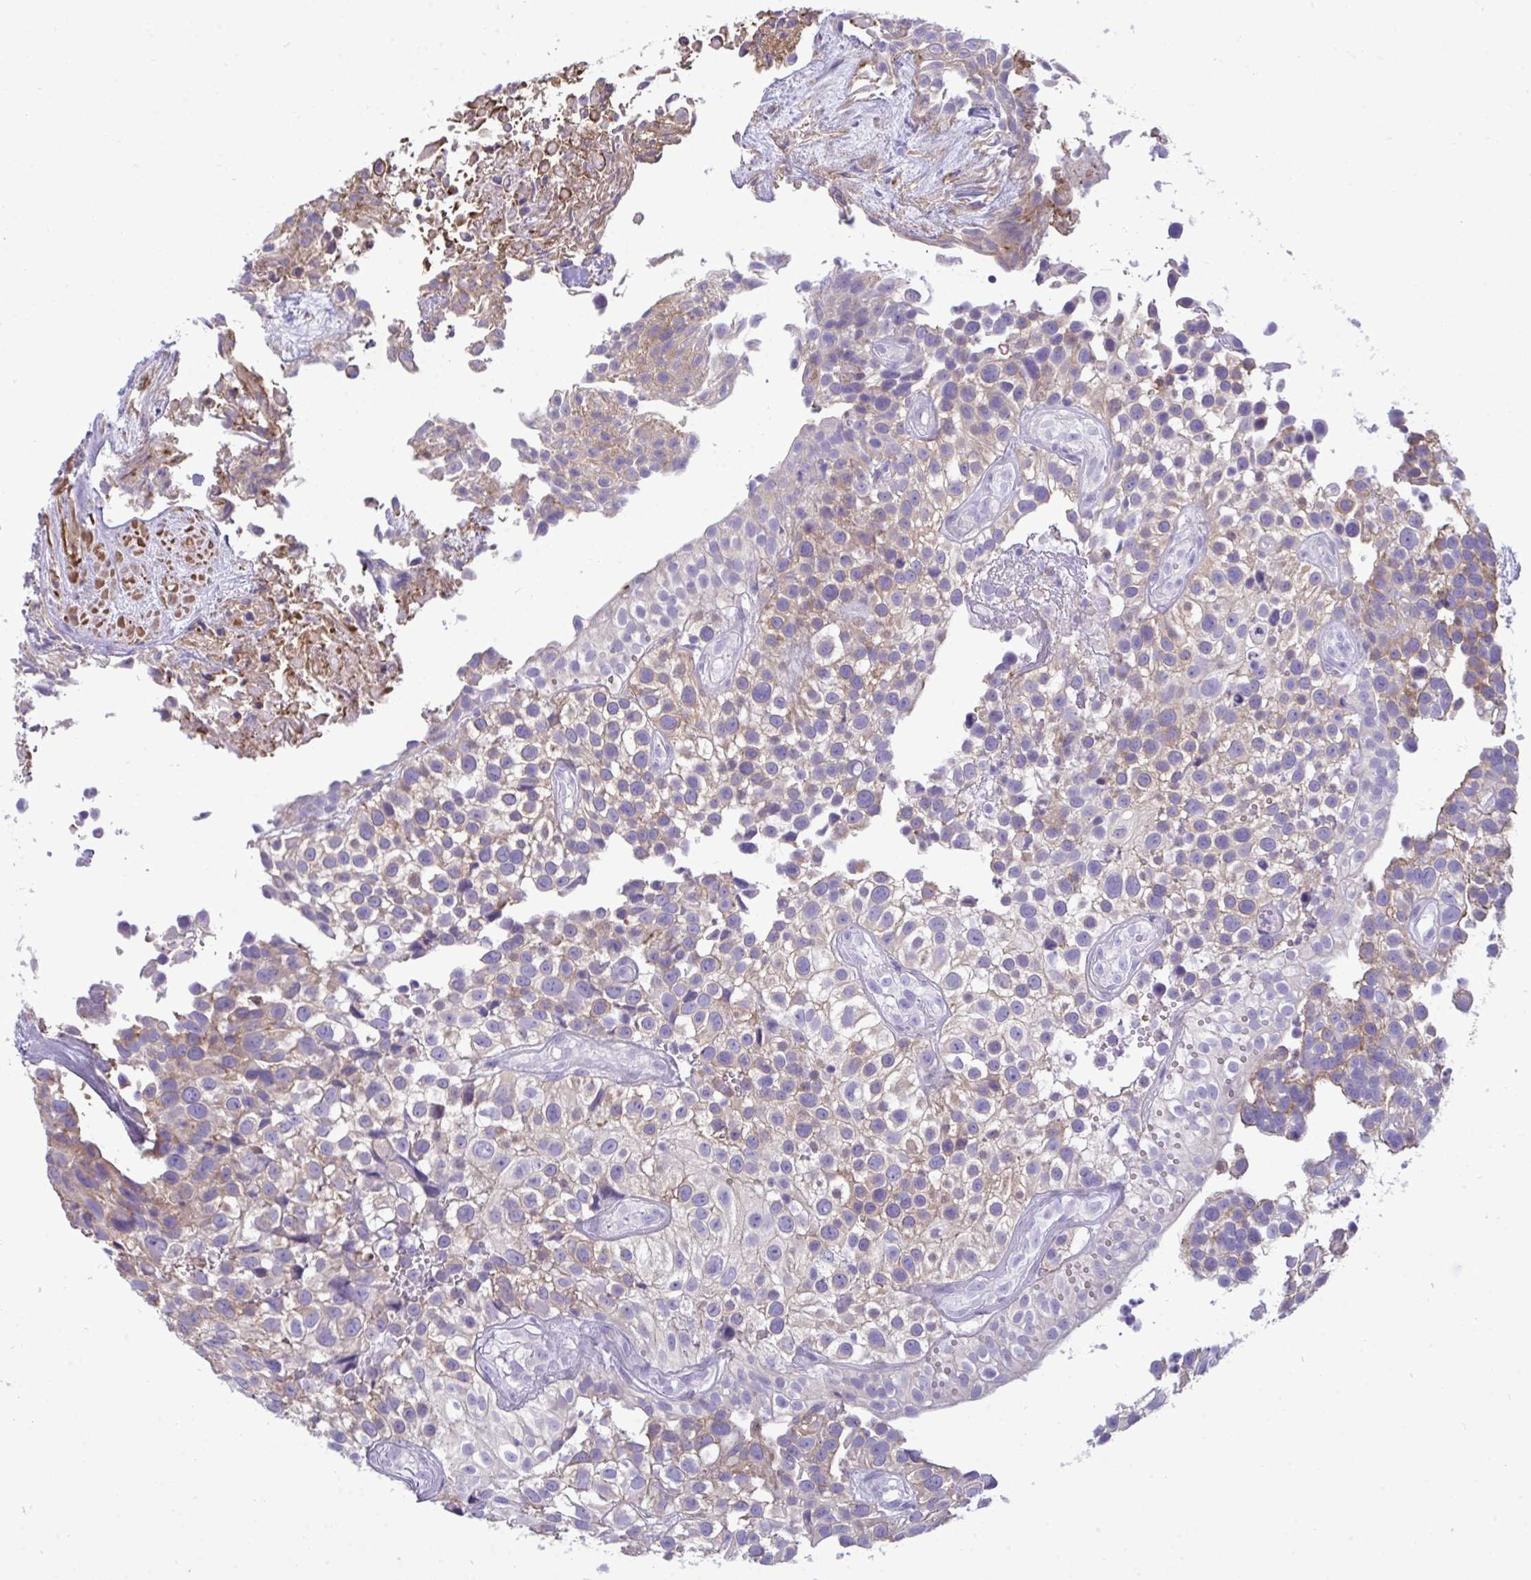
{"staining": {"intensity": "weak", "quantity": "<25%", "location": "cytoplasmic/membranous"}, "tissue": "urothelial cancer", "cell_type": "Tumor cells", "image_type": "cancer", "snomed": [{"axis": "morphology", "description": "Urothelial carcinoma, High grade"}, {"axis": "topography", "description": "Urinary bladder"}], "caption": "Human high-grade urothelial carcinoma stained for a protein using immunohistochemistry (IHC) demonstrates no positivity in tumor cells.", "gene": "MYH10", "patient": {"sex": "male", "age": 56}}